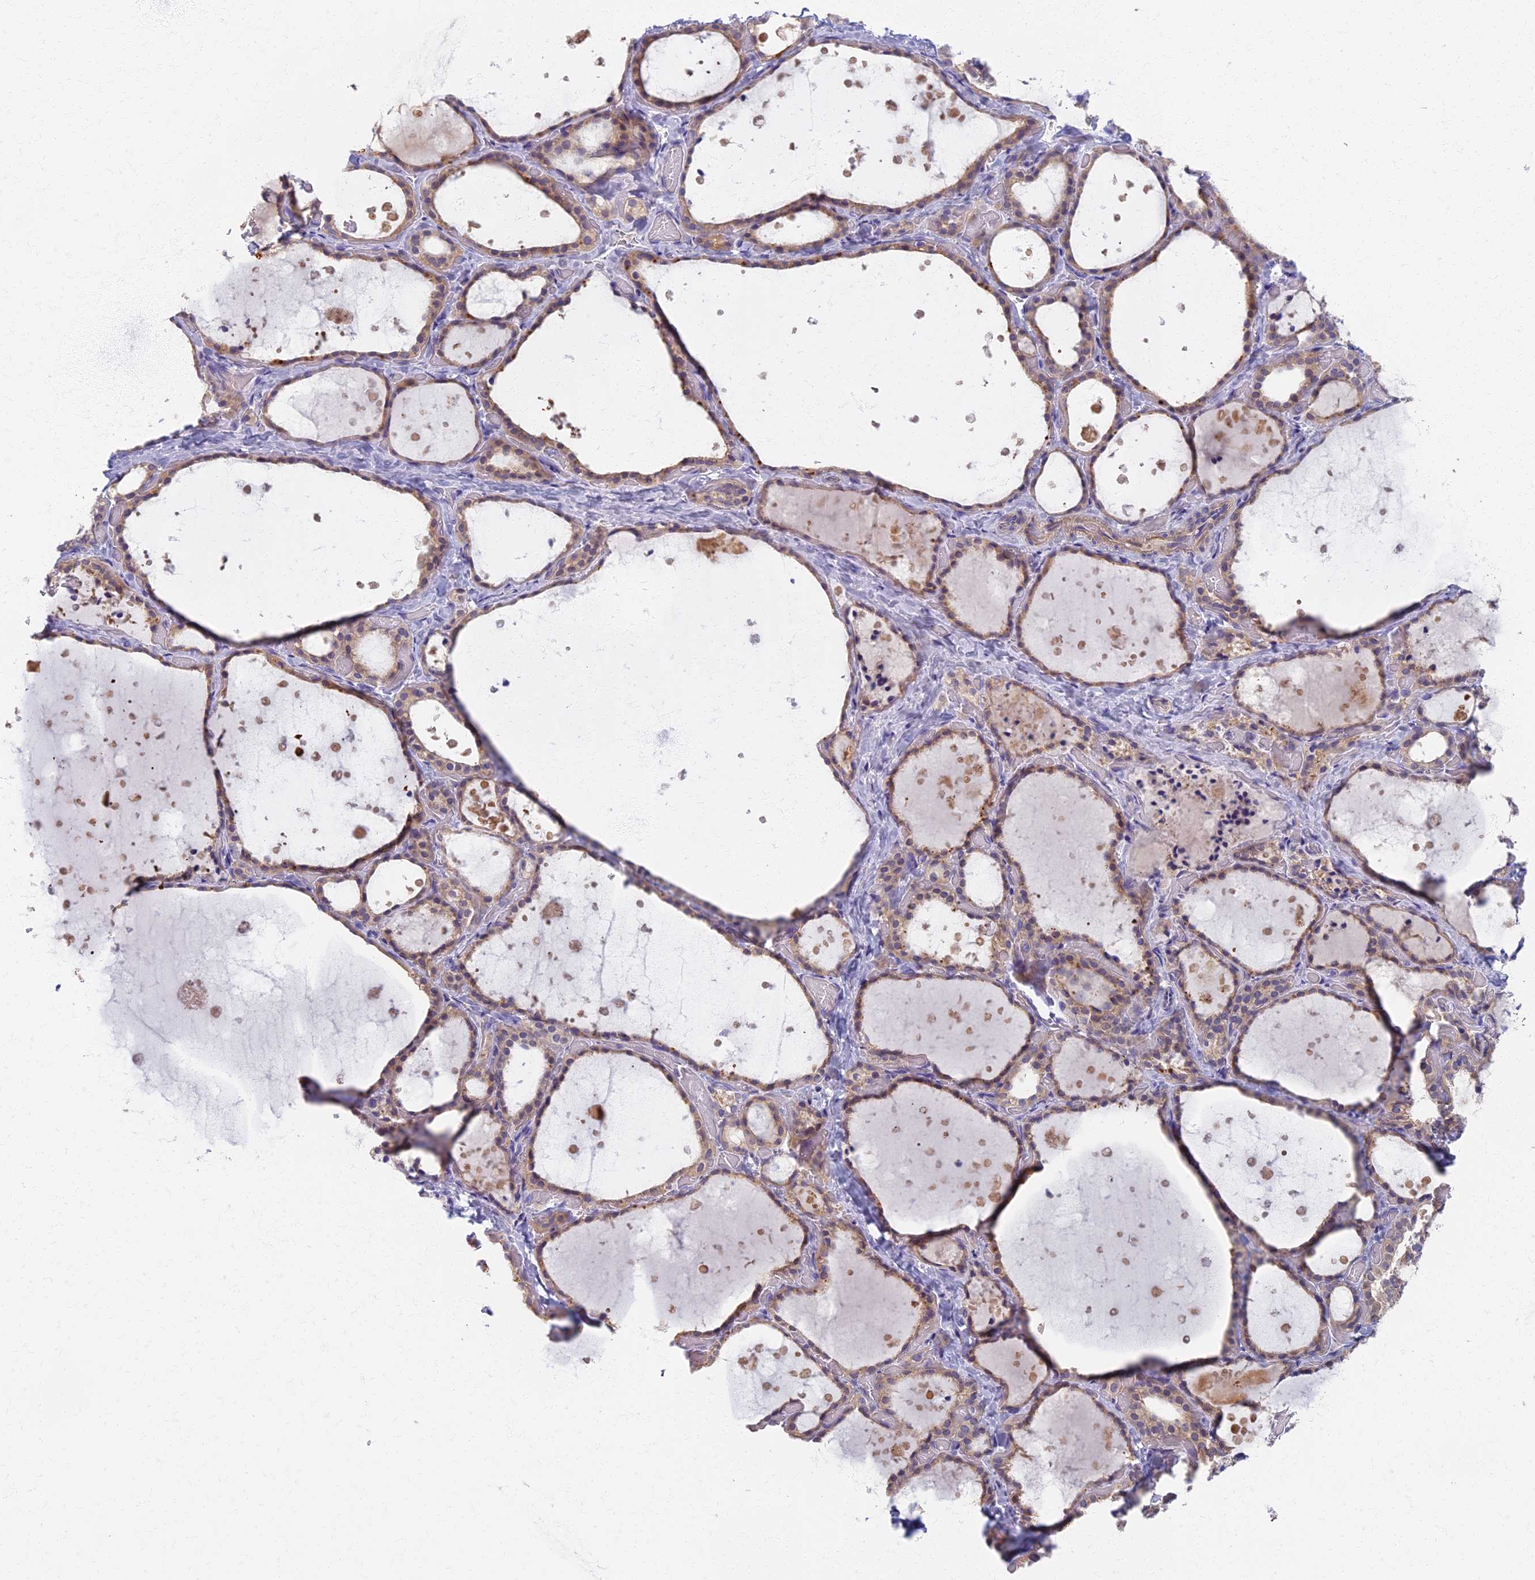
{"staining": {"intensity": "moderate", "quantity": "25%-75%", "location": "cytoplasmic/membranous"}, "tissue": "thyroid gland", "cell_type": "Glandular cells", "image_type": "normal", "snomed": [{"axis": "morphology", "description": "Normal tissue, NOS"}, {"axis": "topography", "description": "Thyroid gland"}], "caption": "Immunohistochemistry staining of benign thyroid gland, which exhibits medium levels of moderate cytoplasmic/membranous expression in approximately 25%-75% of glandular cells indicating moderate cytoplasmic/membranous protein staining. The staining was performed using DAB (brown) for protein detection and nuclei were counterstained in hematoxylin (blue).", "gene": "AP4E1", "patient": {"sex": "female", "age": 44}}